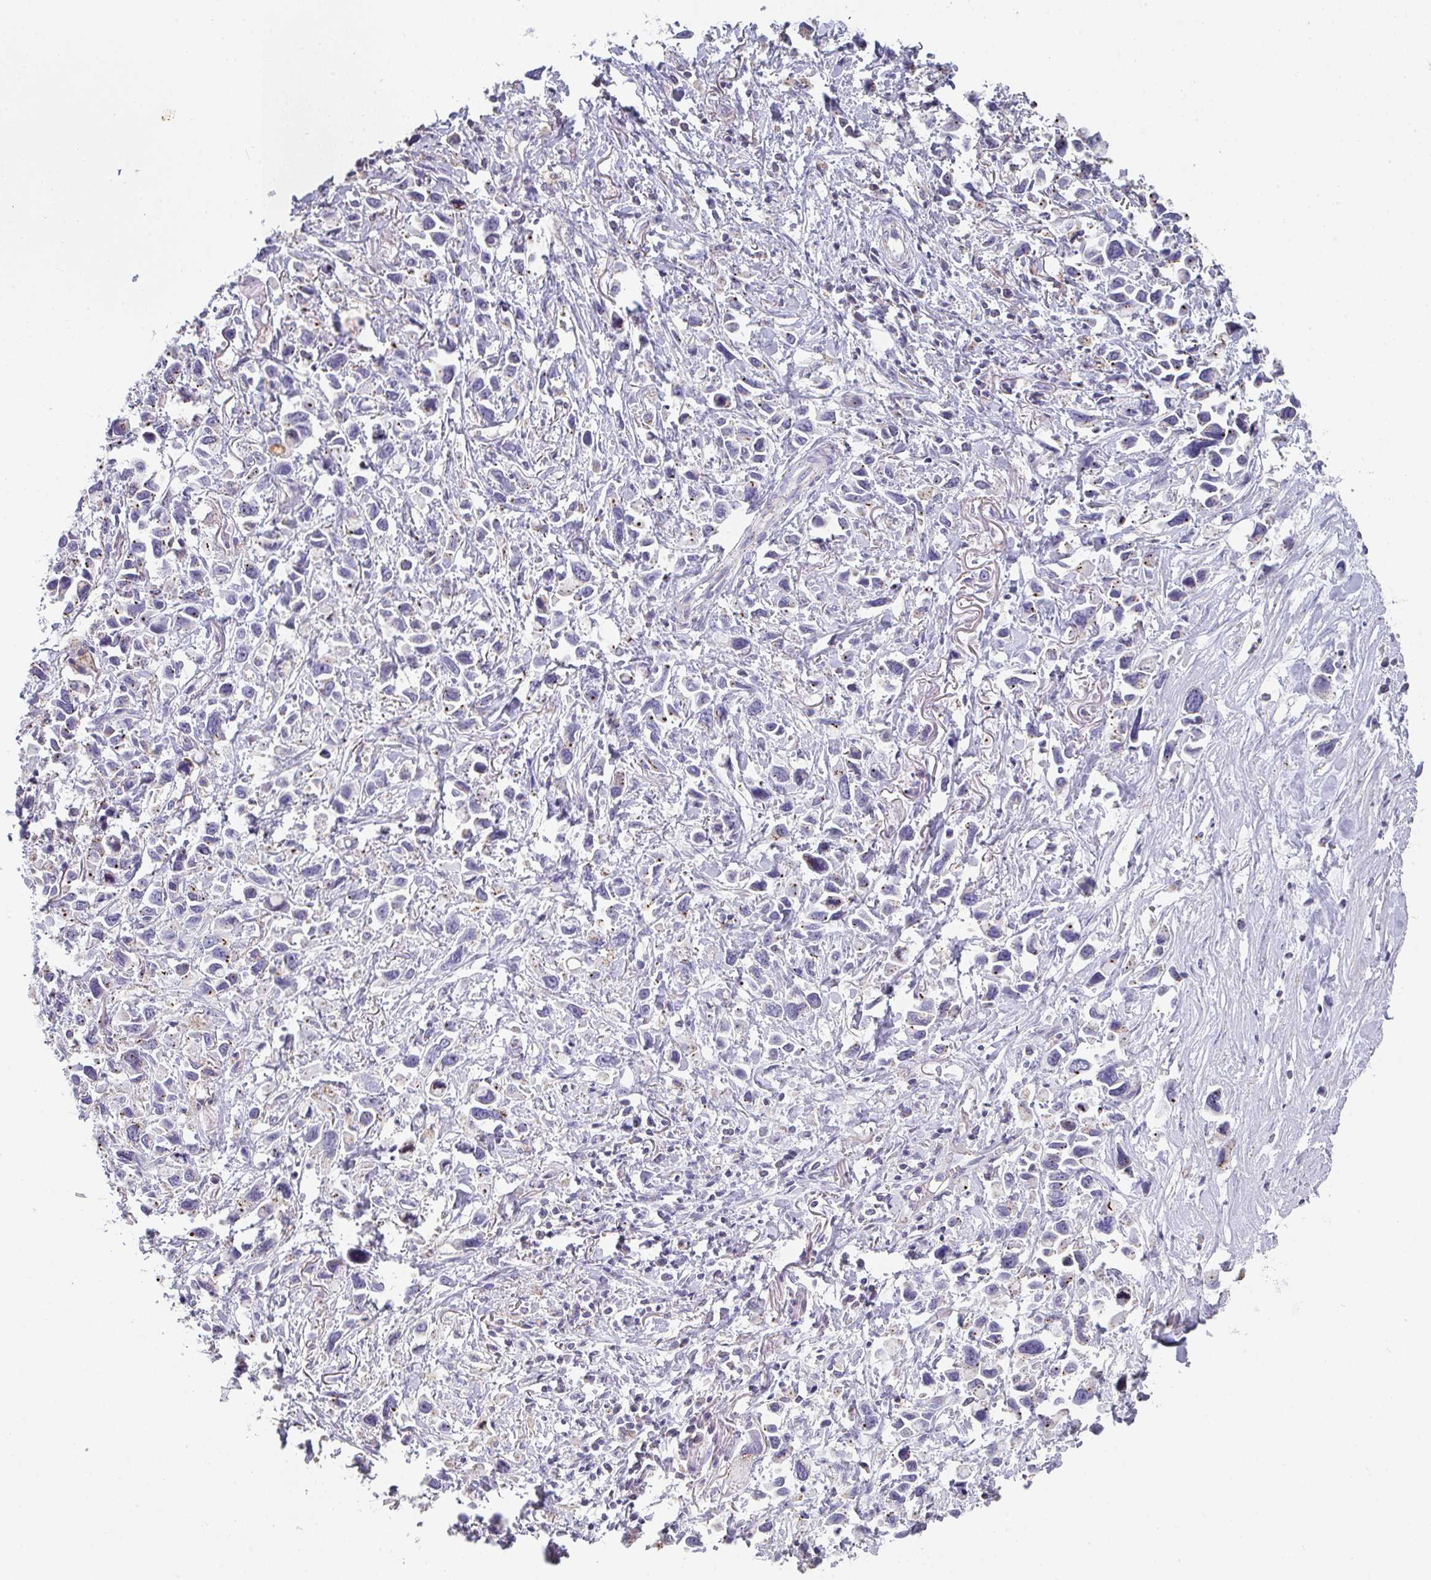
{"staining": {"intensity": "negative", "quantity": "none", "location": "none"}, "tissue": "stomach cancer", "cell_type": "Tumor cells", "image_type": "cancer", "snomed": [{"axis": "morphology", "description": "Adenocarcinoma, NOS"}, {"axis": "topography", "description": "Stomach"}], "caption": "Immunohistochemistry (IHC) image of human adenocarcinoma (stomach) stained for a protein (brown), which shows no staining in tumor cells.", "gene": "CHMP5", "patient": {"sex": "female", "age": 81}}